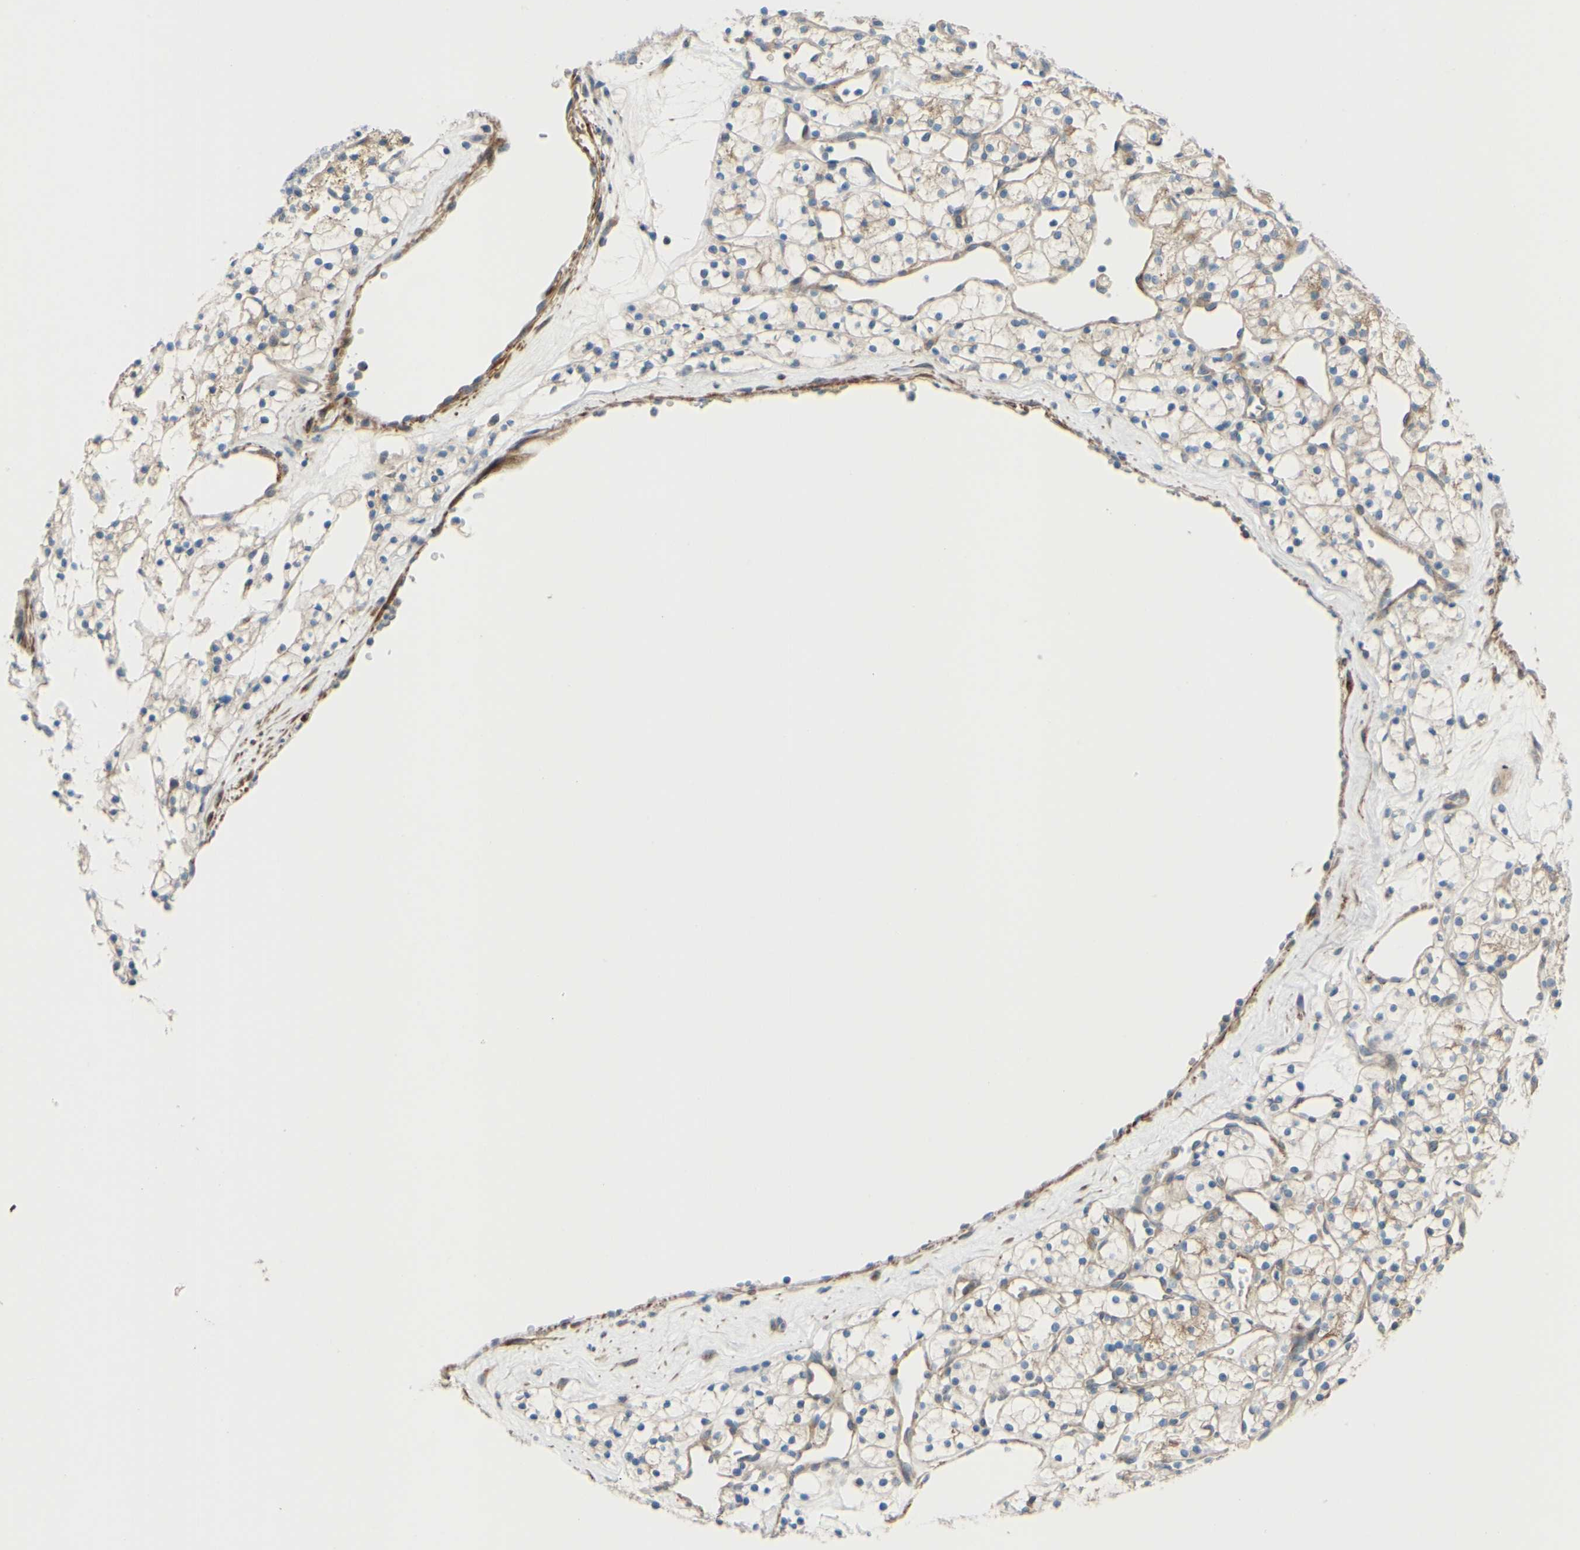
{"staining": {"intensity": "weak", "quantity": ">75%", "location": "cytoplasmic/membranous"}, "tissue": "renal cancer", "cell_type": "Tumor cells", "image_type": "cancer", "snomed": [{"axis": "morphology", "description": "Adenocarcinoma, NOS"}, {"axis": "topography", "description": "Kidney"}], "caption": "This image exhibits renal cancer stained with IHC to label a protein in brown. The cytoplasmic/membranous of tumor cells show weak positivity for the protein. Nuclei are counter-stained blue.", "gene": "ARHGAP1", "patient": {"sex": "female", "age": 60}}